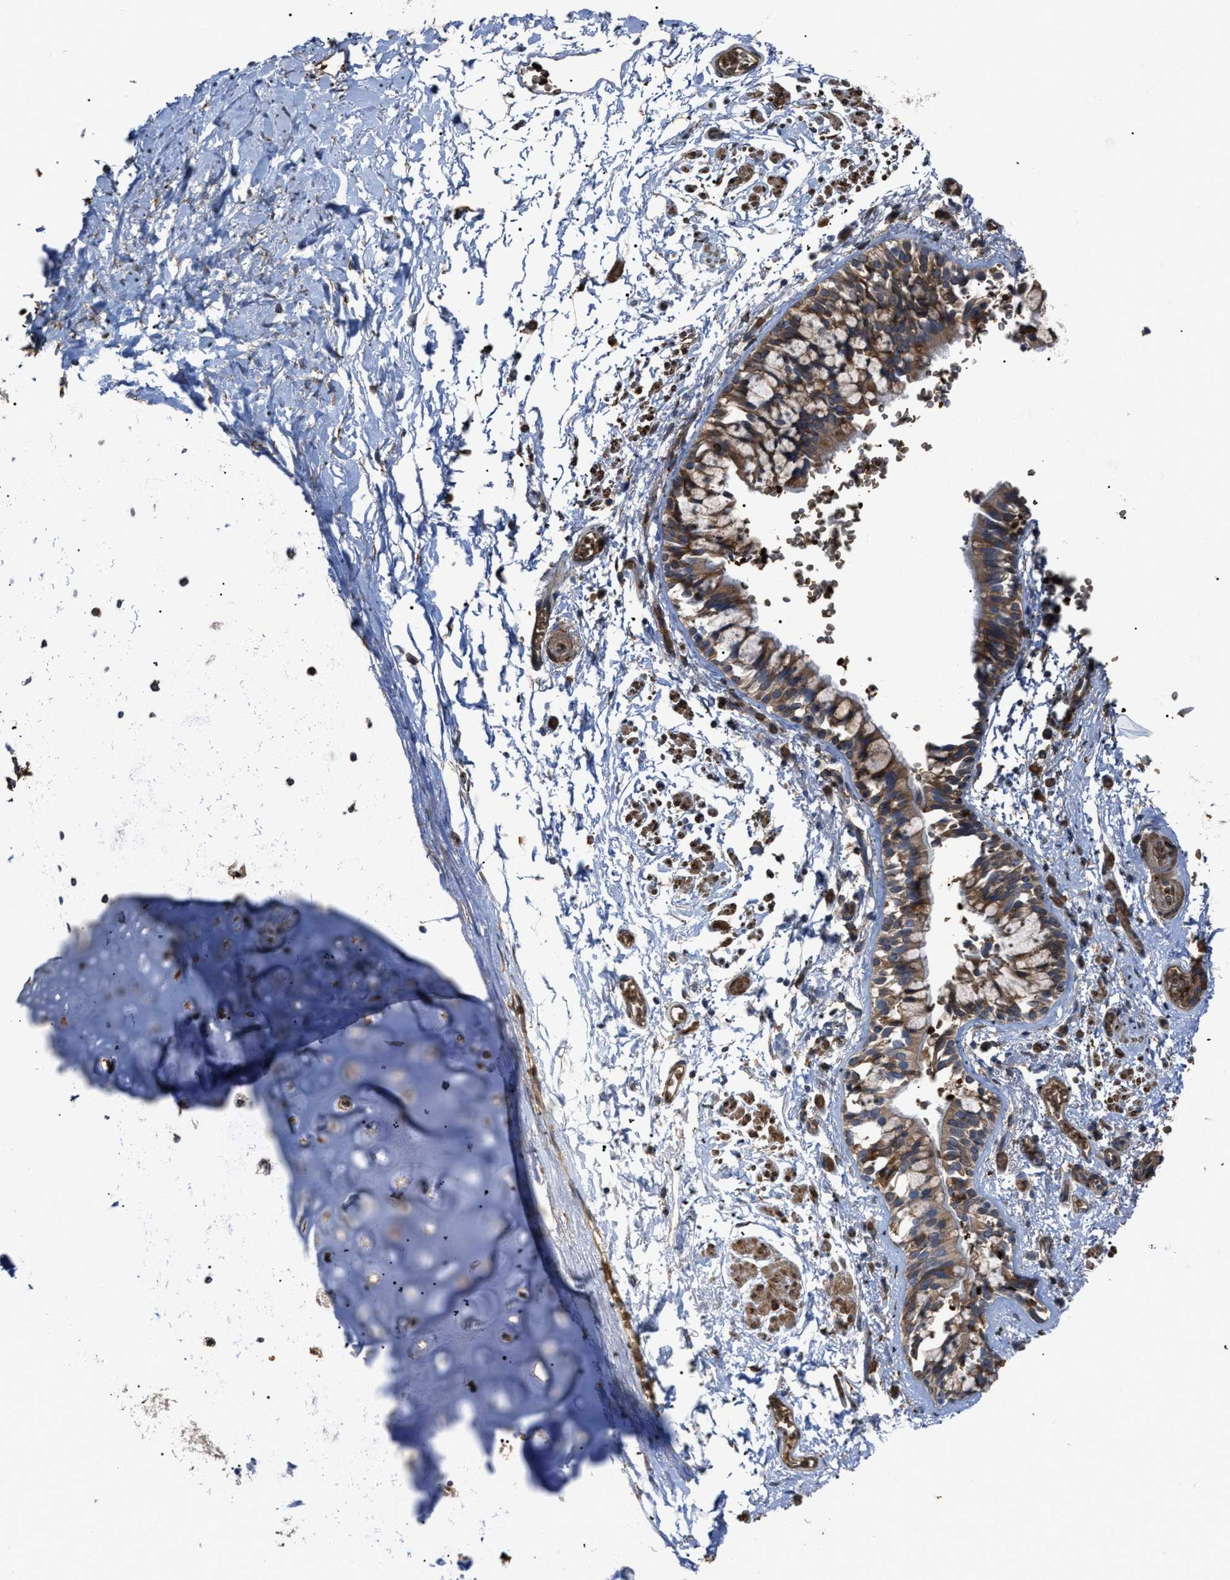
{"staining": {"intensity": "moderate", "quantity": ">75%", "location": "cytoplasmic/membranous"}, "tissue": "adipose tissue", "cell_type": "Adipocytes", "image_type": "normal", "snomed": [{"axis": "morphology", "description": "Normal tissue, NOS"}, {"axis": "topography", "description": "Cartilage tissue"}, {"axis": "topography", "description": "Lung"}], "caption": "IHC image of unremarkable adipose tissue: adipose tissue stained using IHC demonstrates medium levels of moderate protein expression localized specifically in the cytoplasmic/membranous of adipocytes, appearing as a cytoplasmic/membranous brown color.", "gene": "SELENOM", "patient": {"sex": "female", "age": 77}}